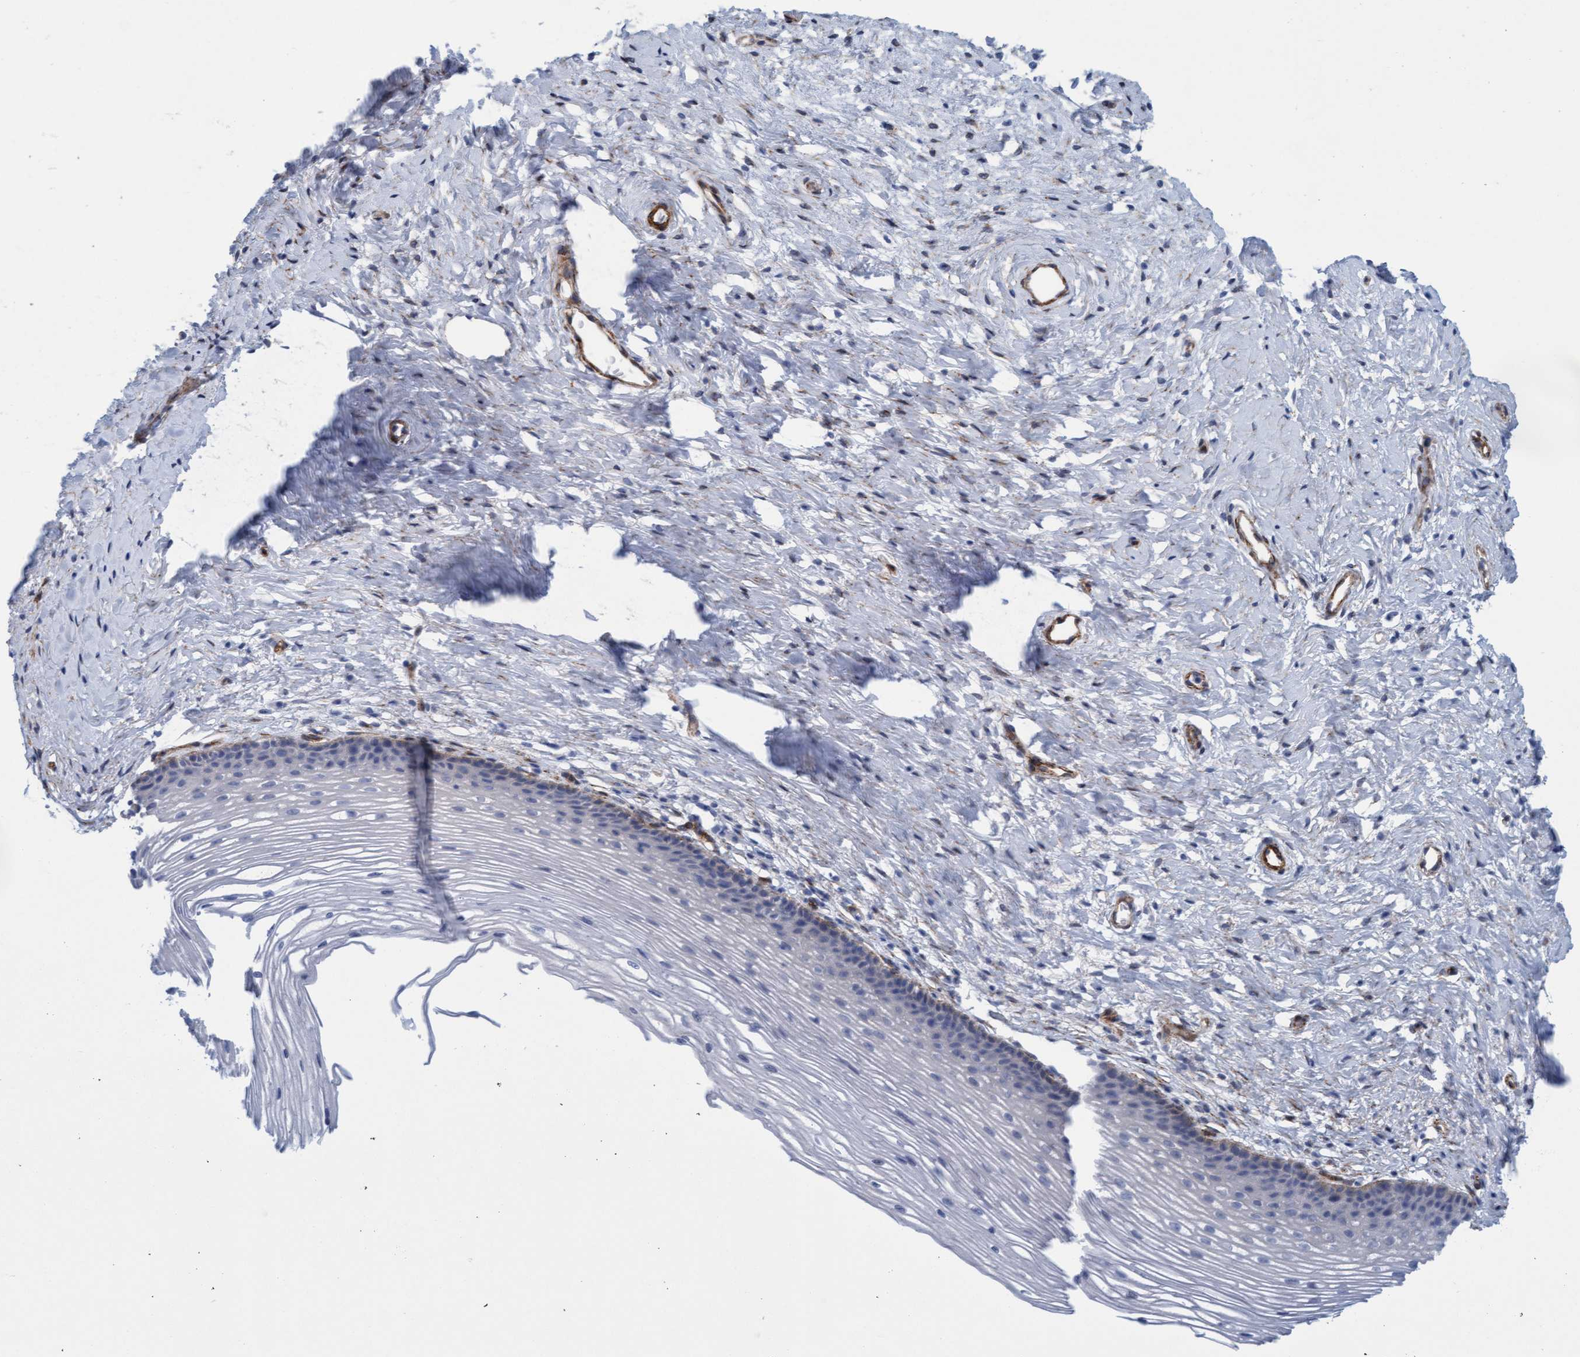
{"staining": {"intensity": "negative", "quantity": "none", "location": "none"}, "tissue": "cervix", "cell_type": "Glandular cells", "image_type": "normal", "snomed": [{"axis": "morphology", "description": "Normal tissue, NOS"}, {"axis": "topography", "description": "Cervix"}], "caption": "IHC of normal cervix reveals no positivity in glandular cells. The staining was performed using DAB to visualize the protein expression in brown, while the nuclei were stained in blue with hematoxylin (Magnification: 20x).", "gene": "MTFR1", "patient": {"sex": "female", "age": 77}}